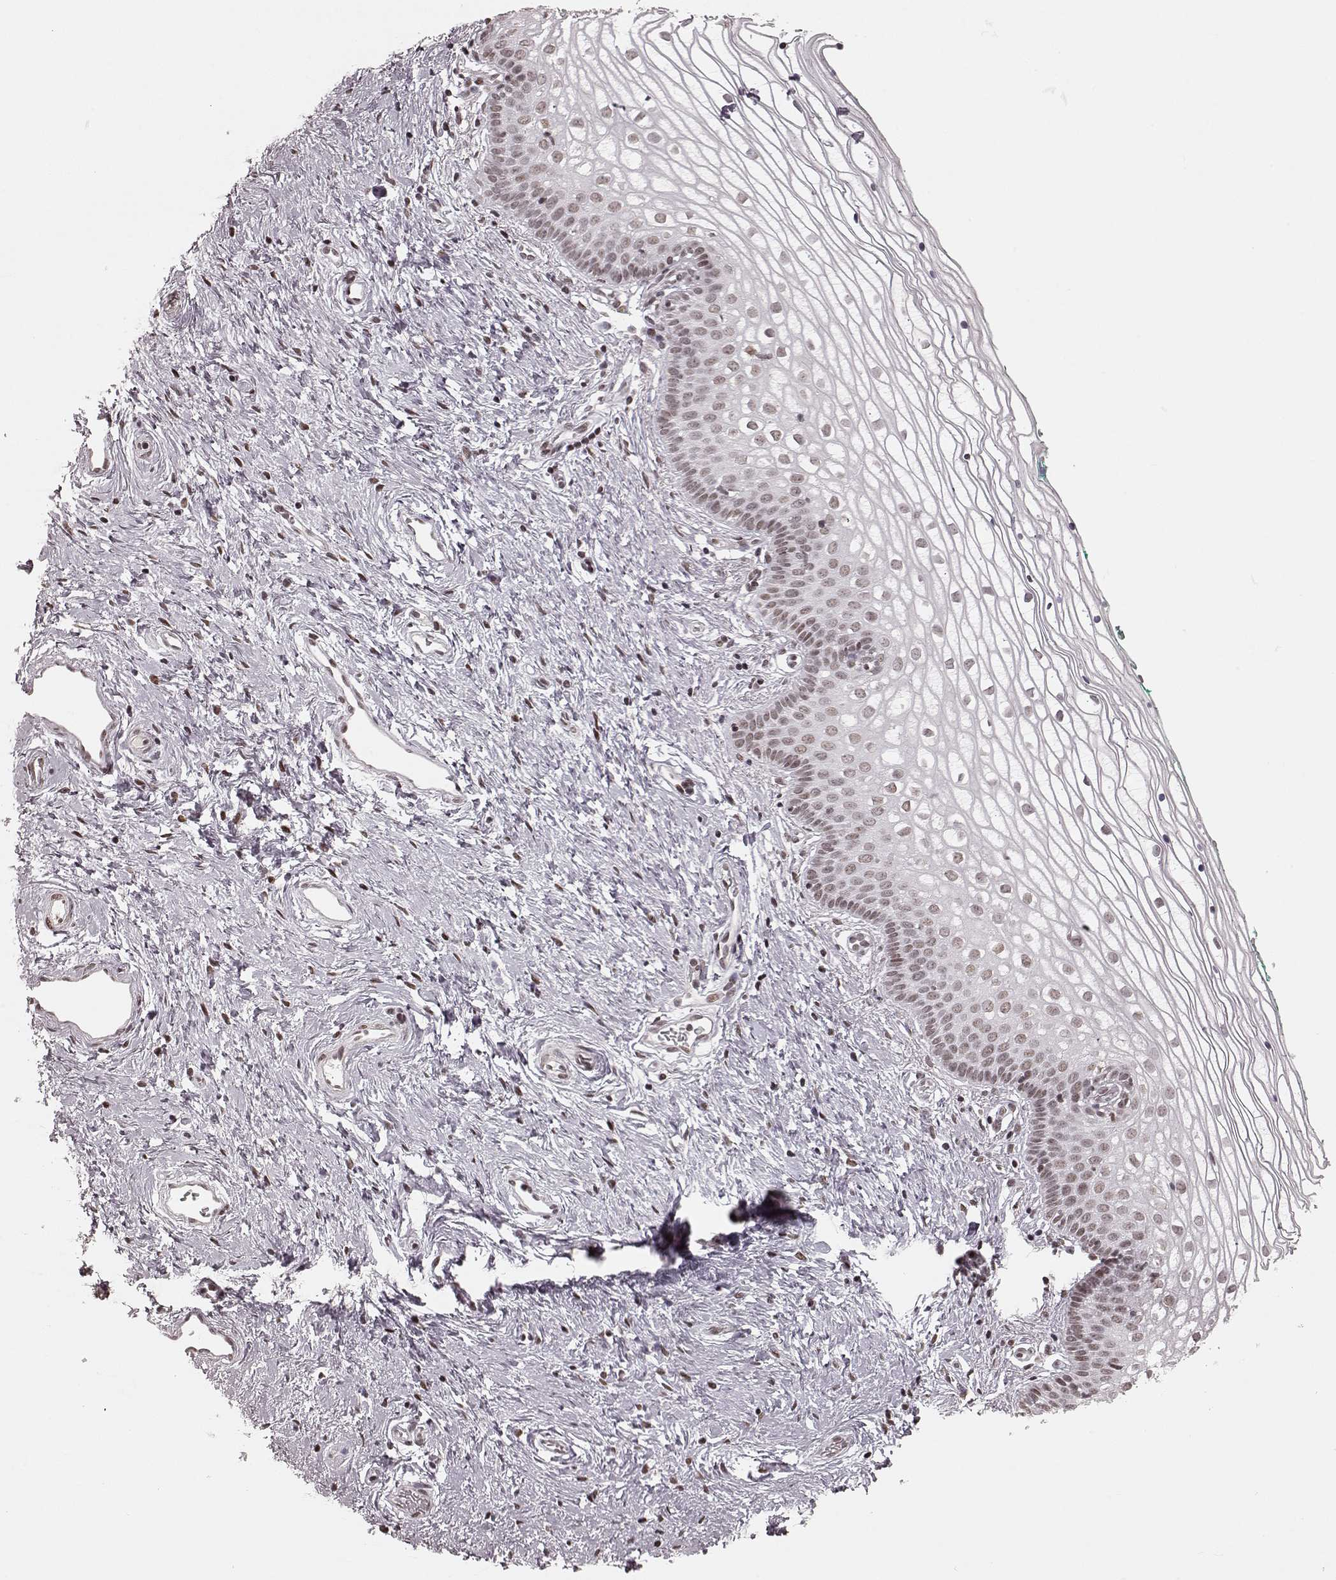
{"staining": {"intensity": "weak", "quantity": ">75%", "location": "nuclear"}, "tissue": "vagina", "cell_type": "Squamous epithelial cells", "image_type": "normal", "snomed": [{"axis": "morphology", "description": "Normal tissue, NOS"}, {"axis": "topography", "description": "Vagina"}], "caption": "Unremarkable vagina was stained to show a protein in brown. There is low levels of weak nuclear positivity in approximately >75% of squamous epithelial cells. (Stains: DAB in brown, nuclei in blue, Microscopy: brightfield microscopy at high magnification).", "gene": "NR2C1", "patient": {"sex": "female", "age": 36}}